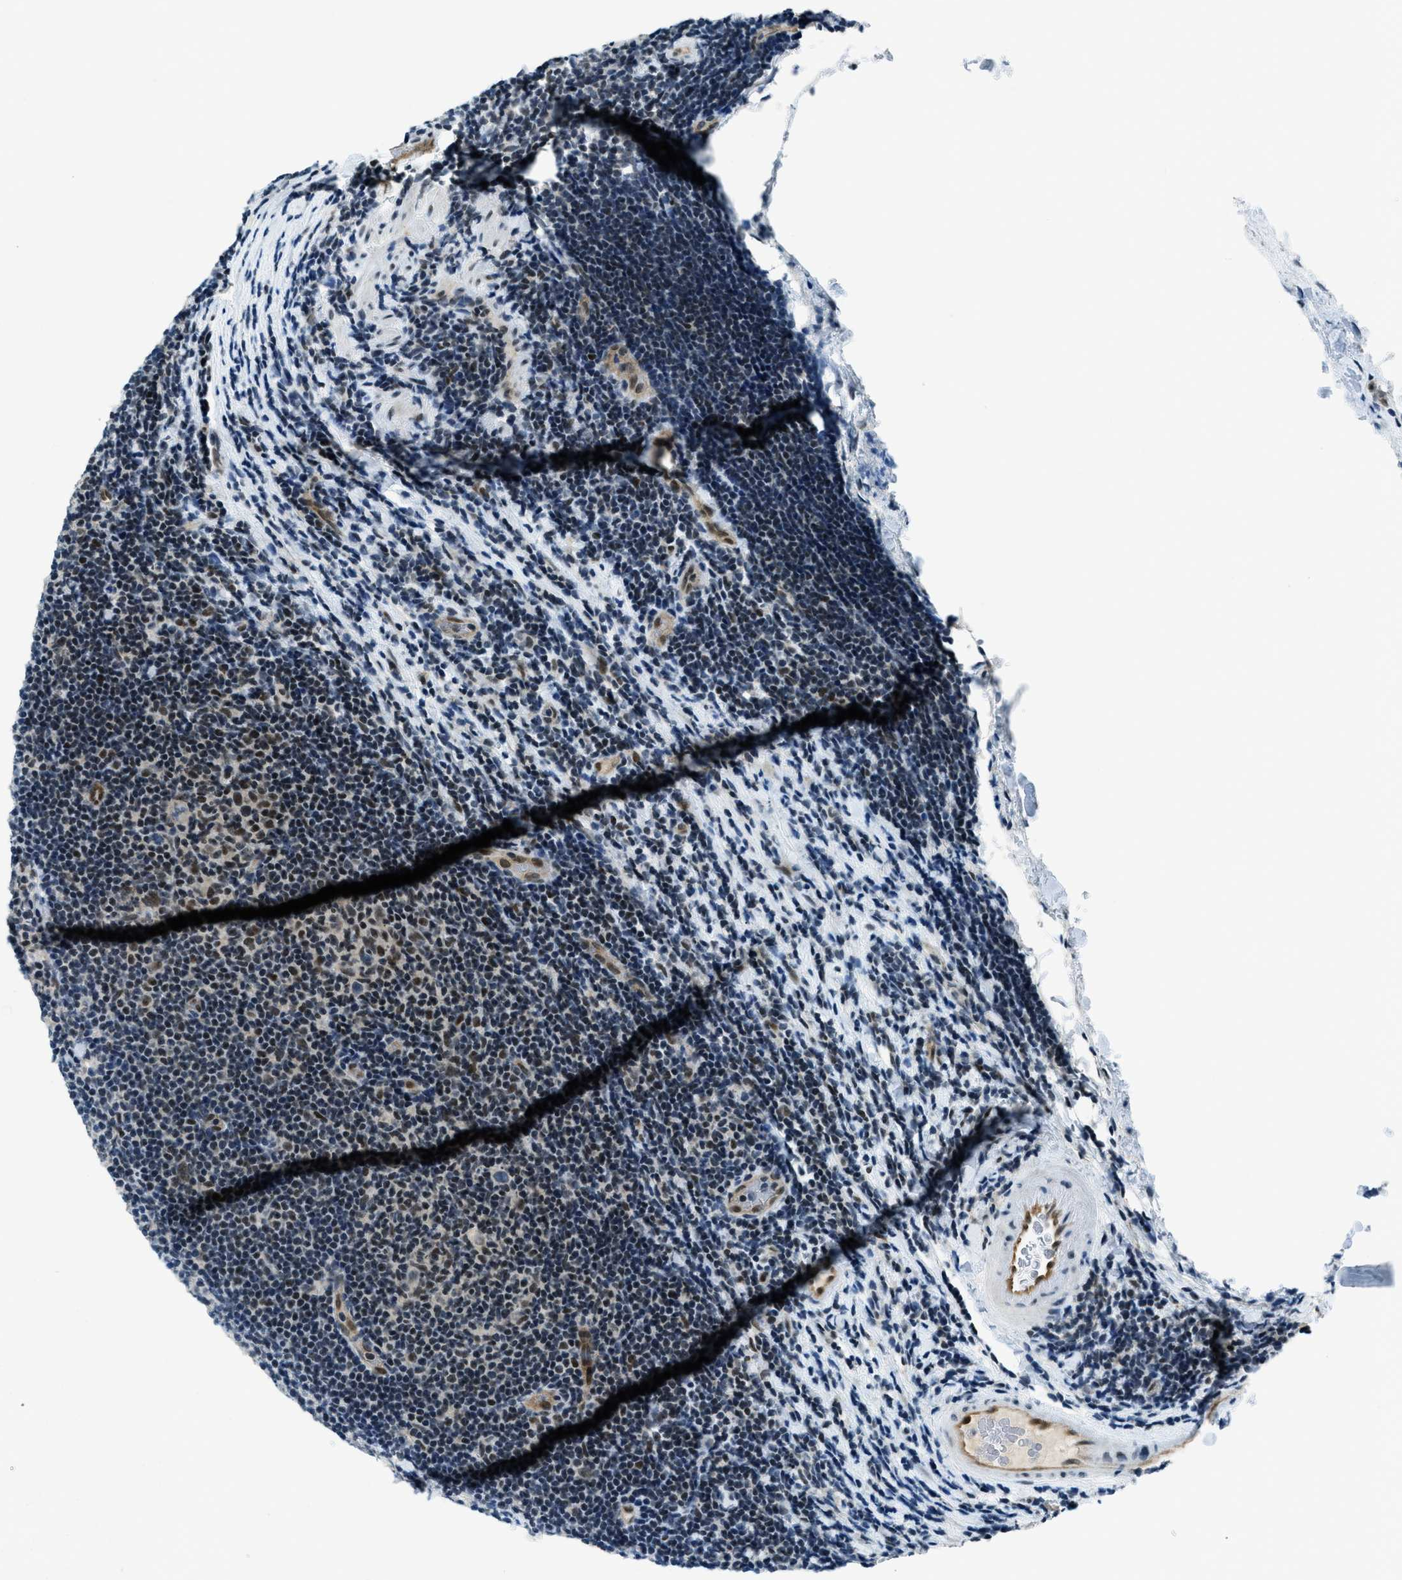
{"staining": {"intensity": "moderate", "quantity": "<25%", "location": "nuclear"}, "tissue": "lymphoma", "cell_type": "Tumor cells", "image_type": "cancer", "snomed": [{"axis": "morphology", "description": "Malignant lymphoma, non-Hodgkin's type, Low grade"}, {"axis": "topography", "description": "Lymph node"}], "caption": "Immunohistochemistry image of malignant lymphoma, non-Hodgkin's type (low-grade) stained for a protein (brown), which reveals low levels of moderate nuclear expression in about <25% of tumor cells.", "gene": "KLF6", "patient": {"sex": "male", "age": 83}}